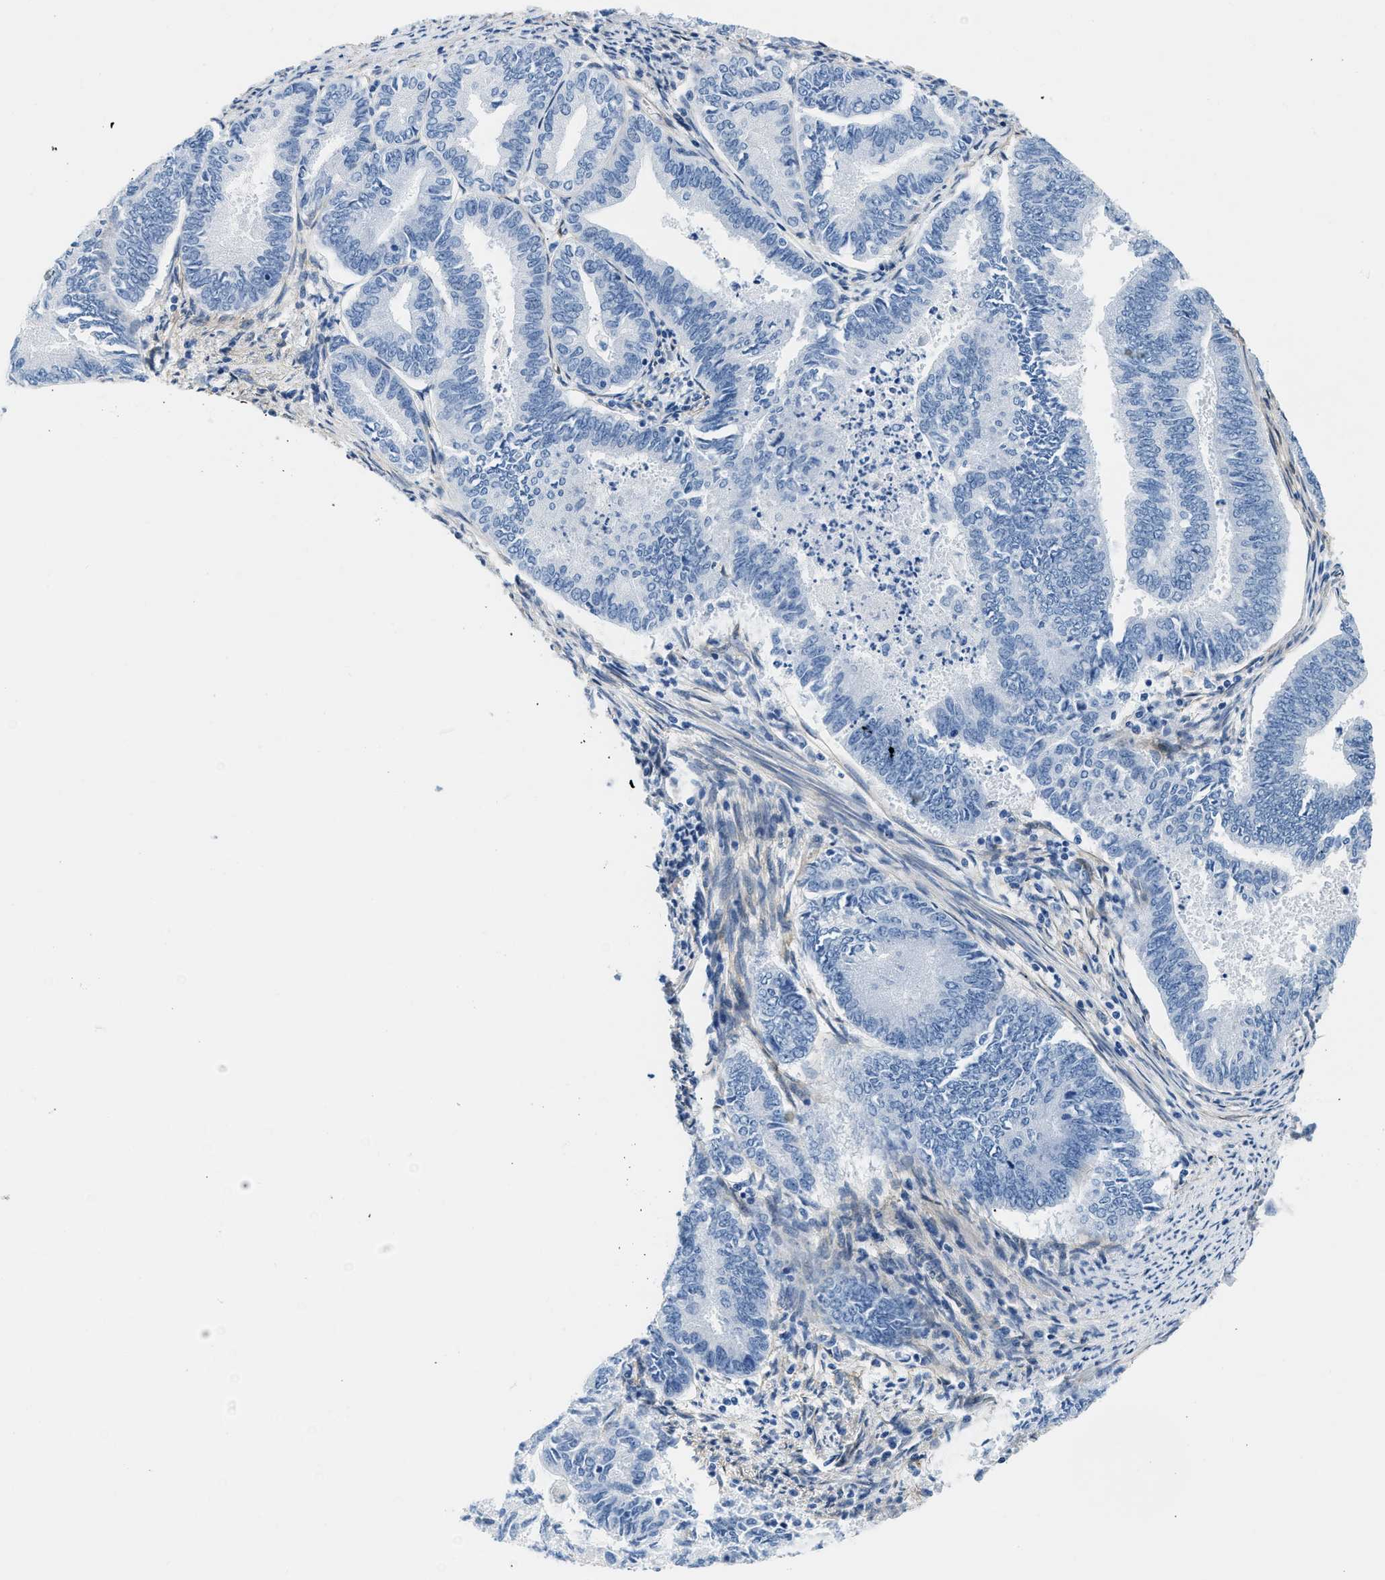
{"staining": {"intensity": "negative", "quantity": "none", "location": "none"}, "tissue": "endometrial cancer", "cell_type": "Tumor cells", "image_type": "cancer", "snomed": [{"axis": "morphology", "description": "Adenocarcinoma, NOS"}, {"axis": "topography", "description": "Endometrium"}], "caption": "Immunohistochemistry (IHC) image of endometrial cancer stained for a protein (brown), which exhibits no positivity in tumor cells.", "gene": "PDGFRB", "patient": {"sex": "female", "age": 86}}